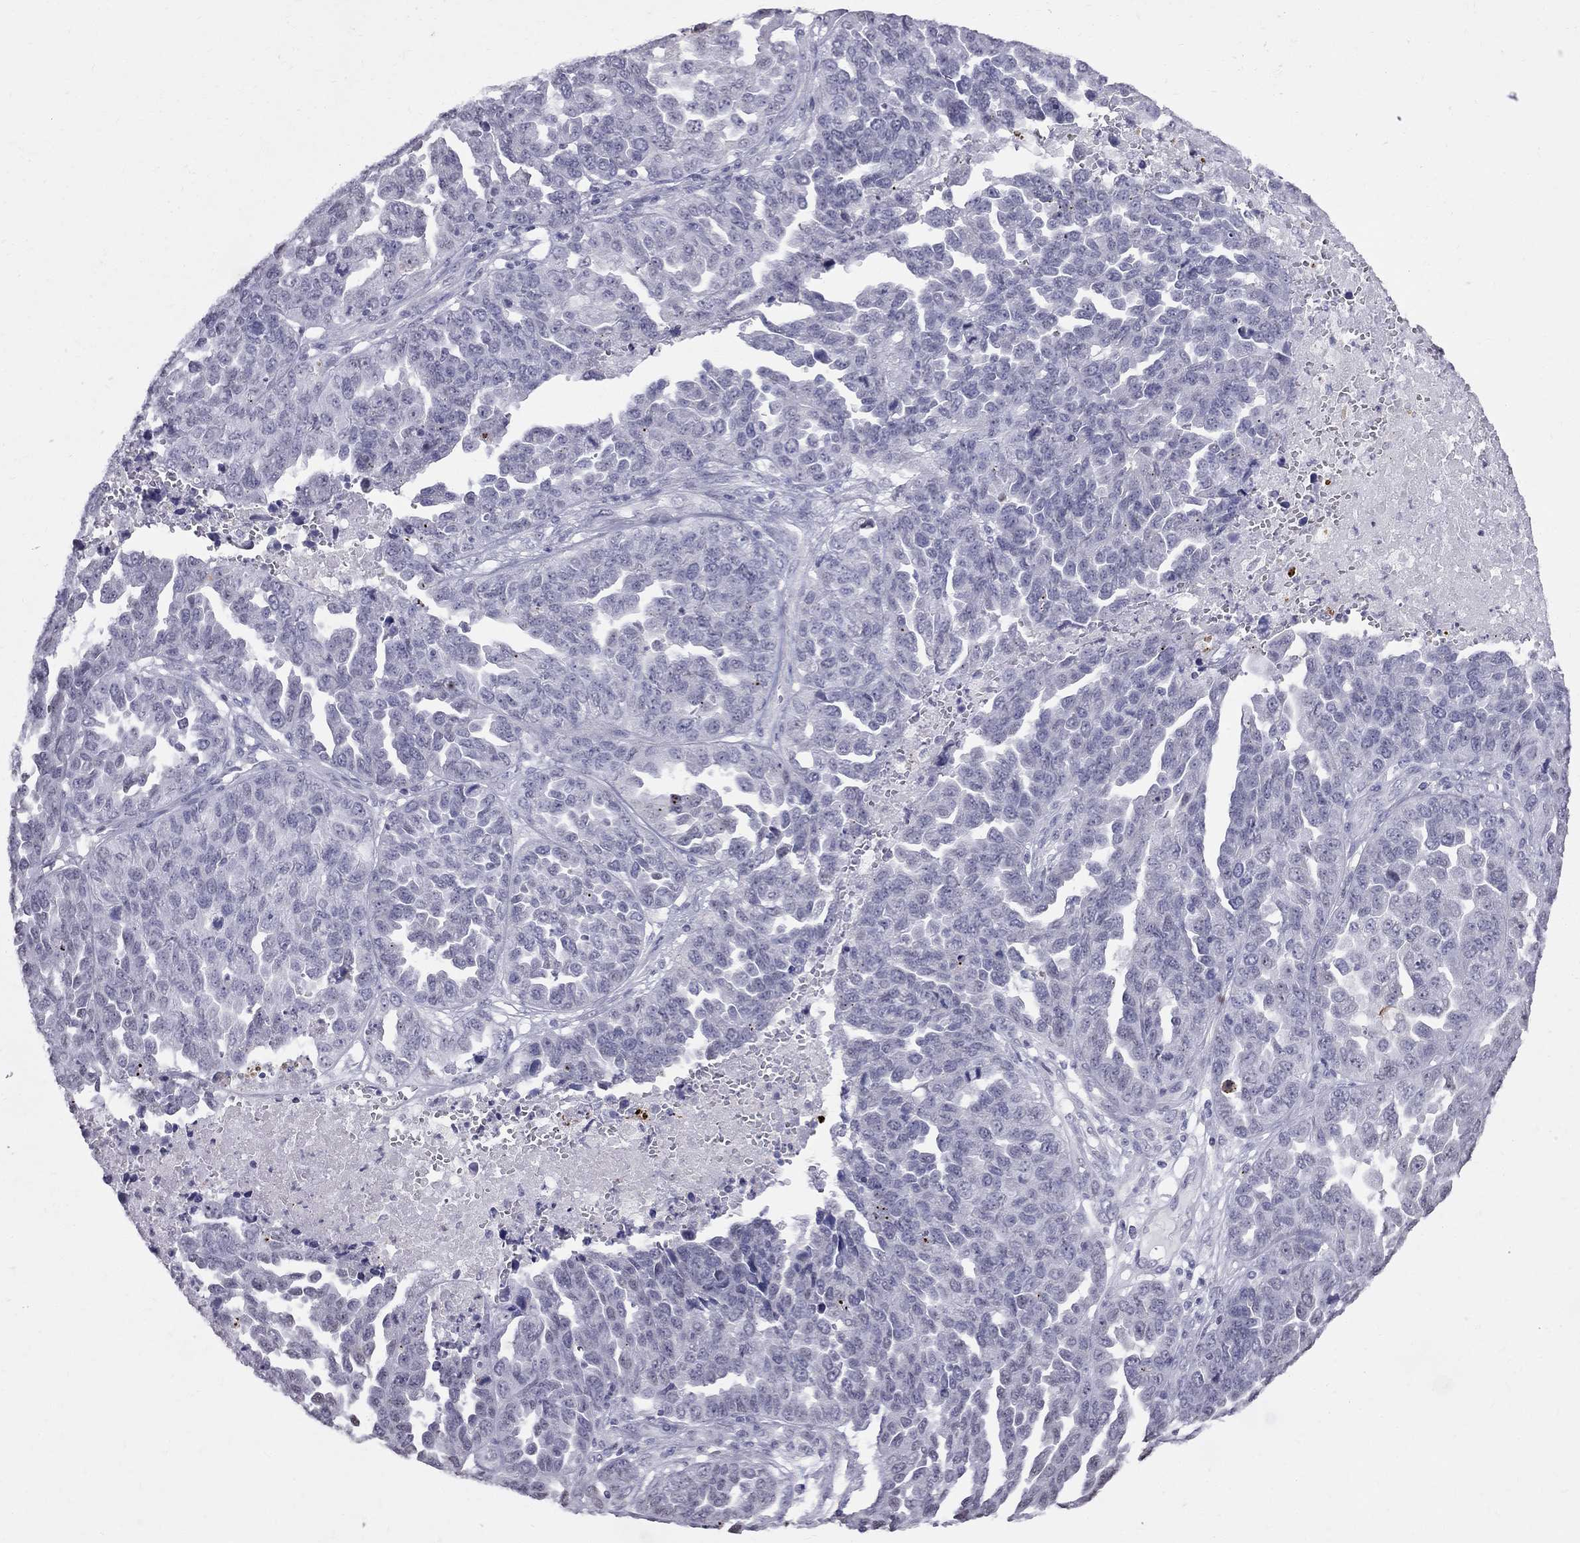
{"staining": {"intensity": "negative", "quantity": "none", "location": "none"}, "tissue": "ovarian cancer", "cell_type": "Tumor cells", "image_type": "cancer", "snomed": [{"axis": "morphology", "description": "Cystadenocarcinoma, serous, NOS"}, {"axis": "topography", "description": "Ovary"}], "caption": "A high-resolution micrograph shows immunohistochemistry (IHC) staining of serous cystadenocarcinoma (ovarian), which exhibits no significant staining in tumor cells.", "gene": "MUC15", "patient": {"sex": "female", "age": 87}}